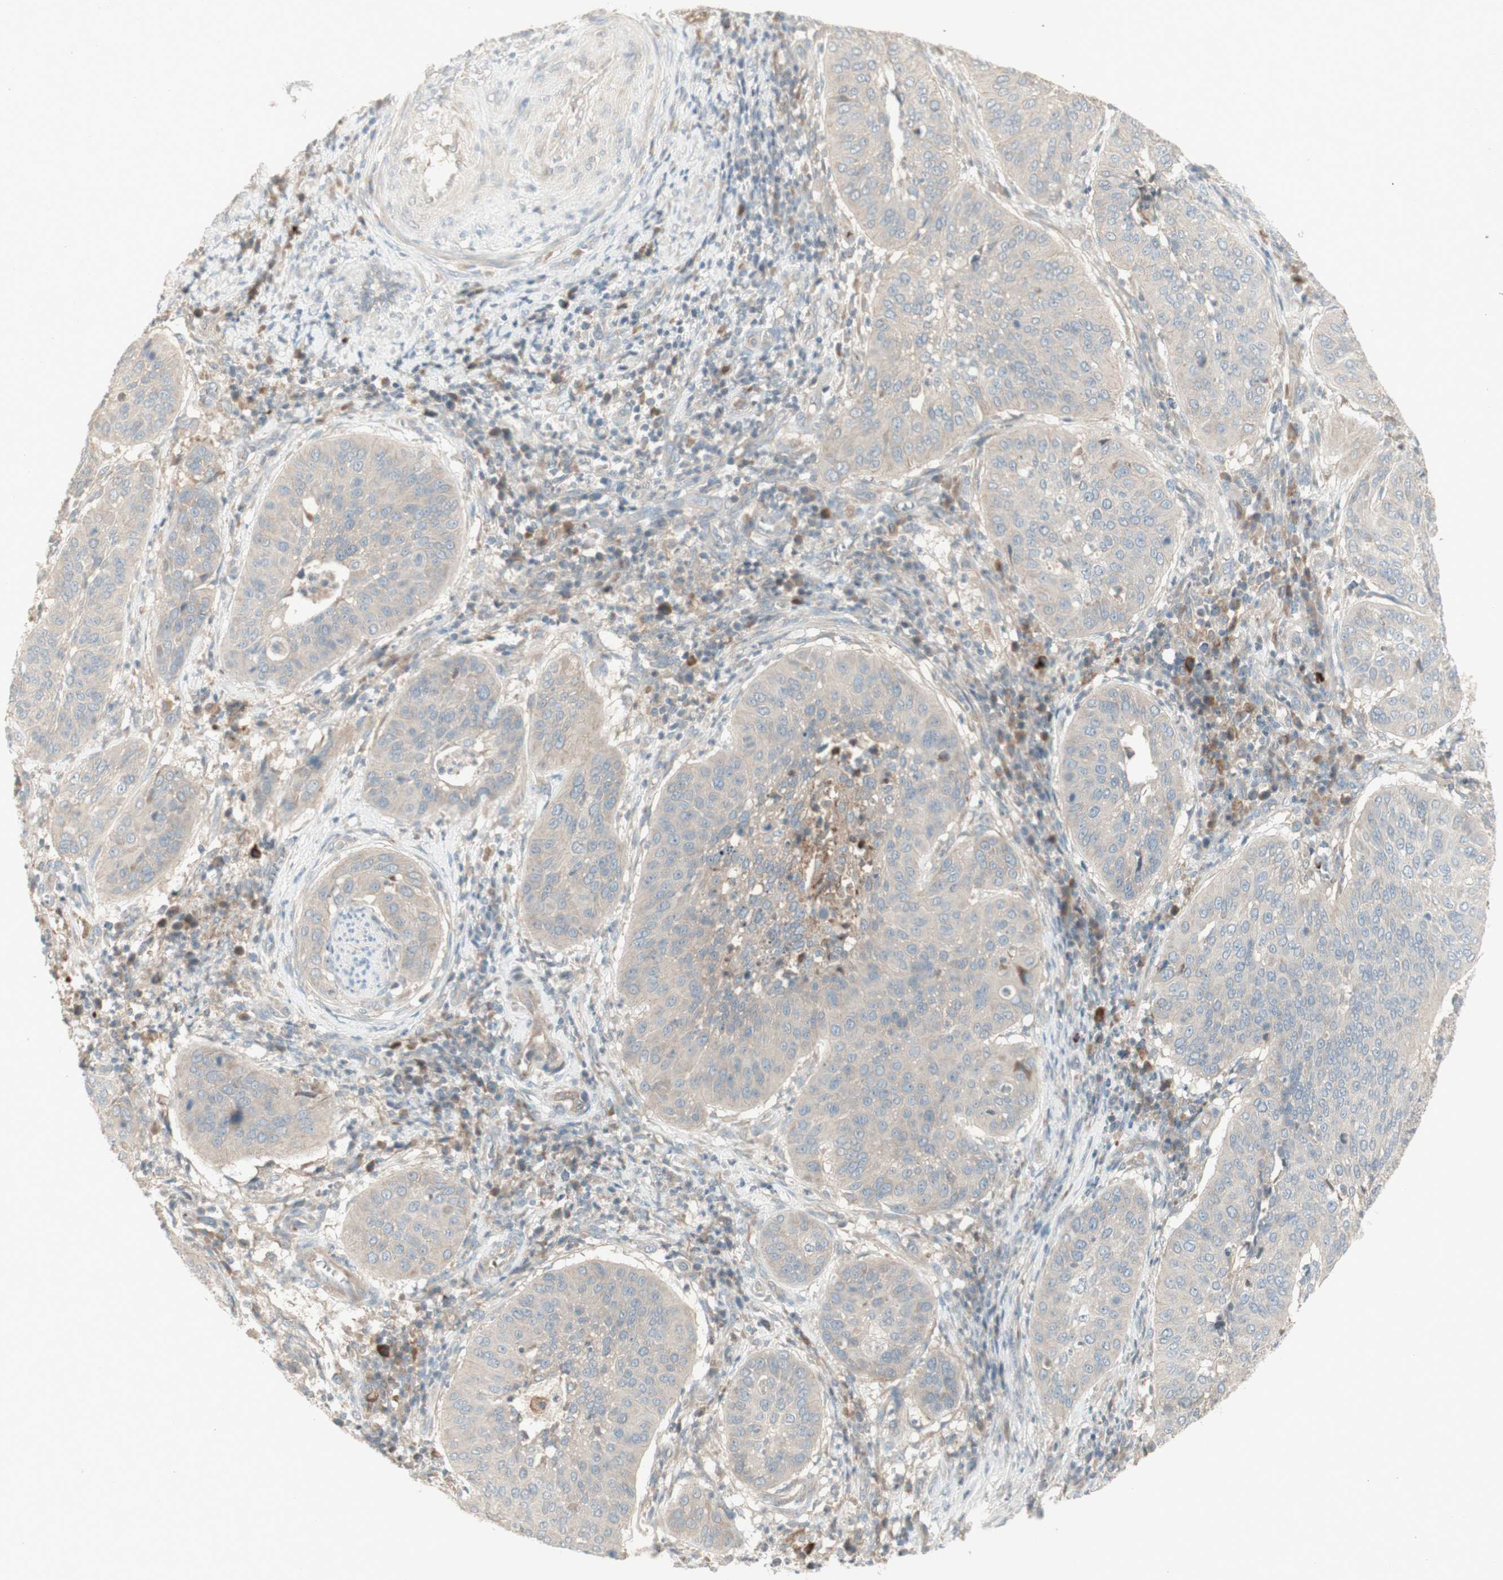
{"staining": {"intensity": "negative", "quantity": "none", "location": "none"}, "tissue": "cervical cancer", "cell_type": "Tumor cells", "image_type": "cancer", "snomed": [{"axis": "morphology", "description": "Normal tissue, NOS"}, {"axis": "morphology", "description": "Squamous cell carcinoma, NOS"}, {"axis": "topography", "description": "Cervix"}], "caption": "IHC micrograph of cervical cancer (squamous cell carcinoma) stained for a protein (brown), which demonstrates no positivity in tumor cells.", "gene": "PTGER4", "patient": {"sex": "female", "age": 39}}